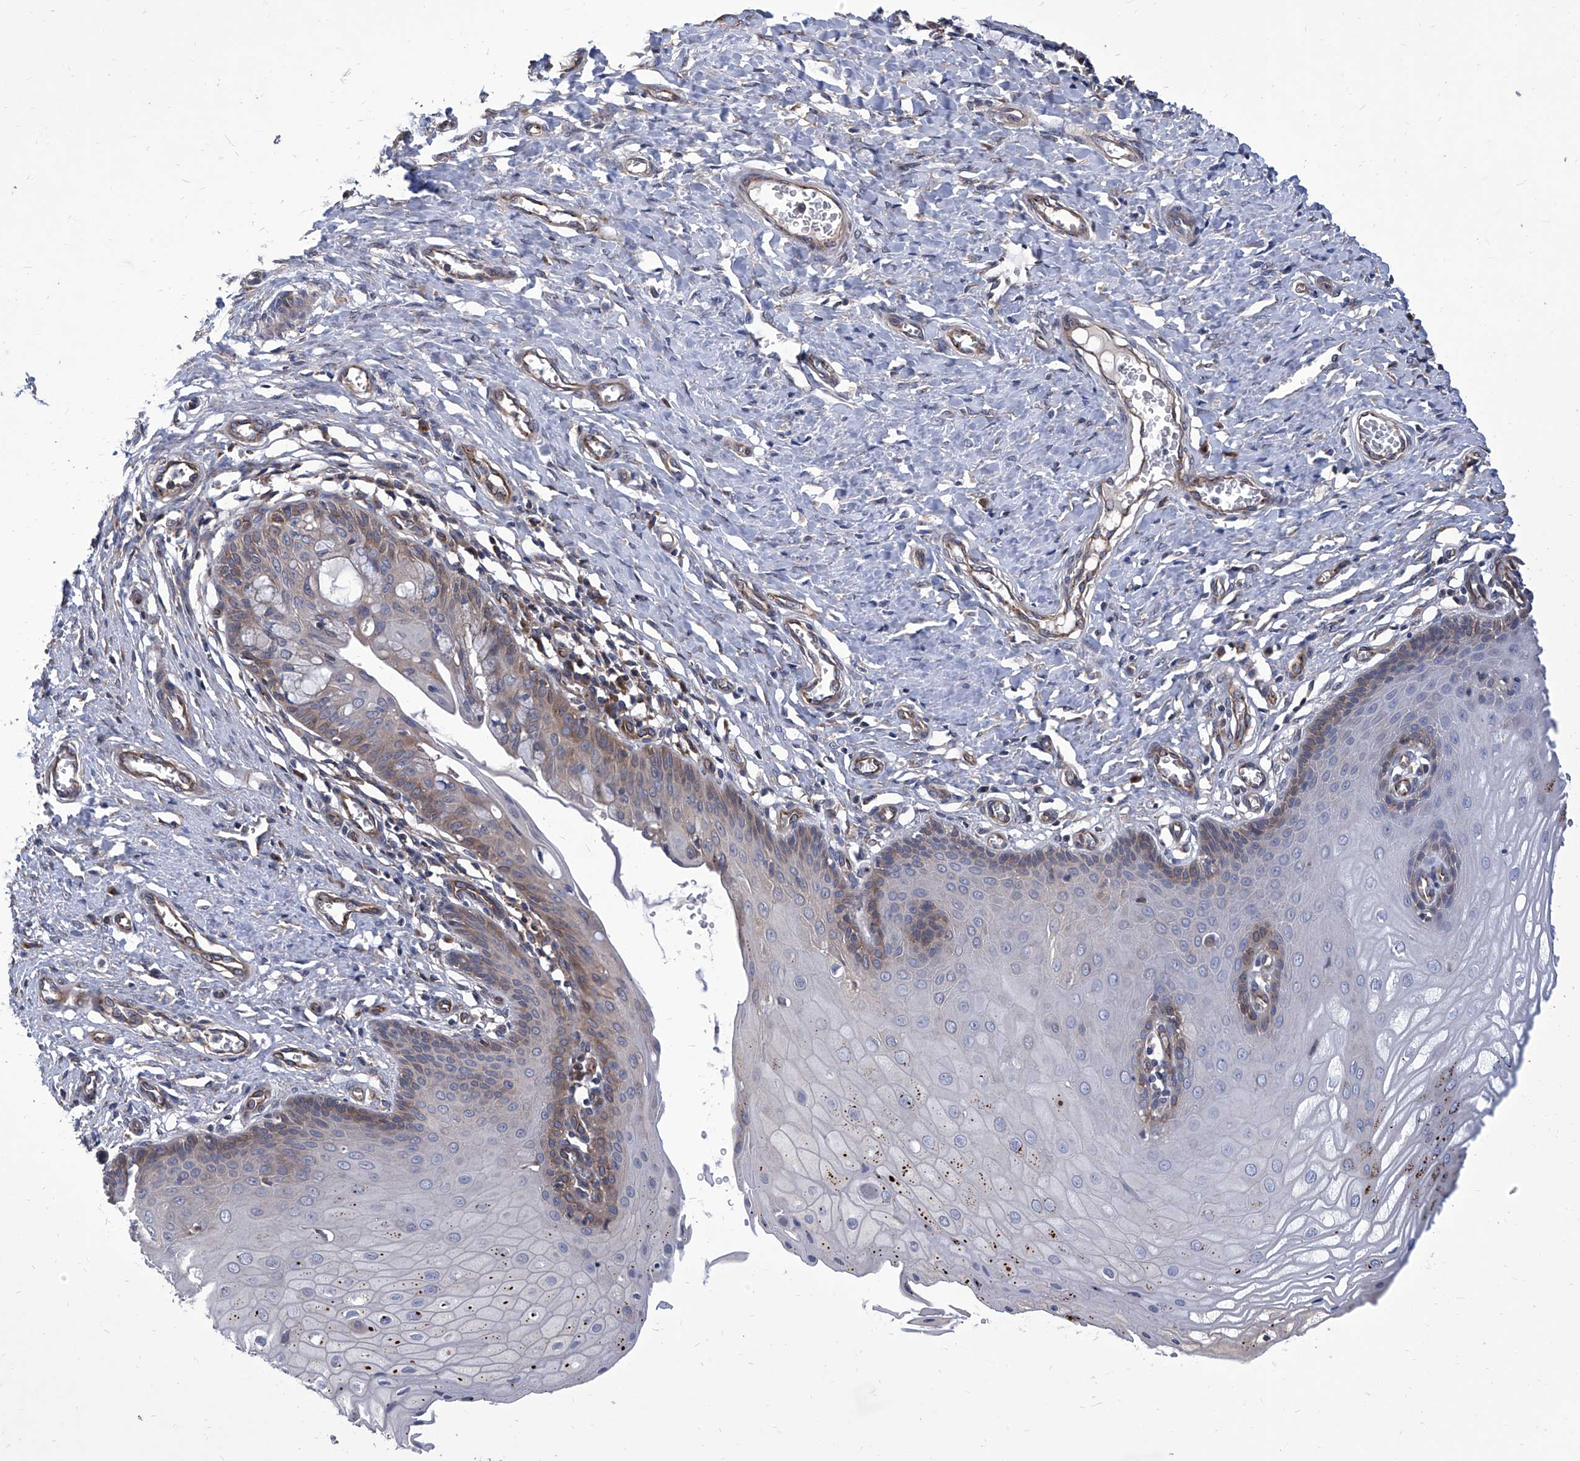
{"staining": {"intensity": "moderate", "quantity": "<25%", "location": "cytoplasmic/membranous"}, "tissue": "cervix", "cell_type": "Glandular cells", "image_type": "normal", "snomed": [{"axis": "morphology", "description": "Normal tissue, NOS"}, {"axis": "topography", "description": "Cervix"}], "caption": "A brown stain labels moderate cytoplasmic/membranous positivity of a protein in glandular cells of normal human cervix. (Stains: DAB (3,3'-diaminobenzidine) in brown, nuclei in blue, Microscopy: brightfield microscopy at high magnification).", "gene": "TJAP1", "patient": {"sex": "female", "age": 55}}